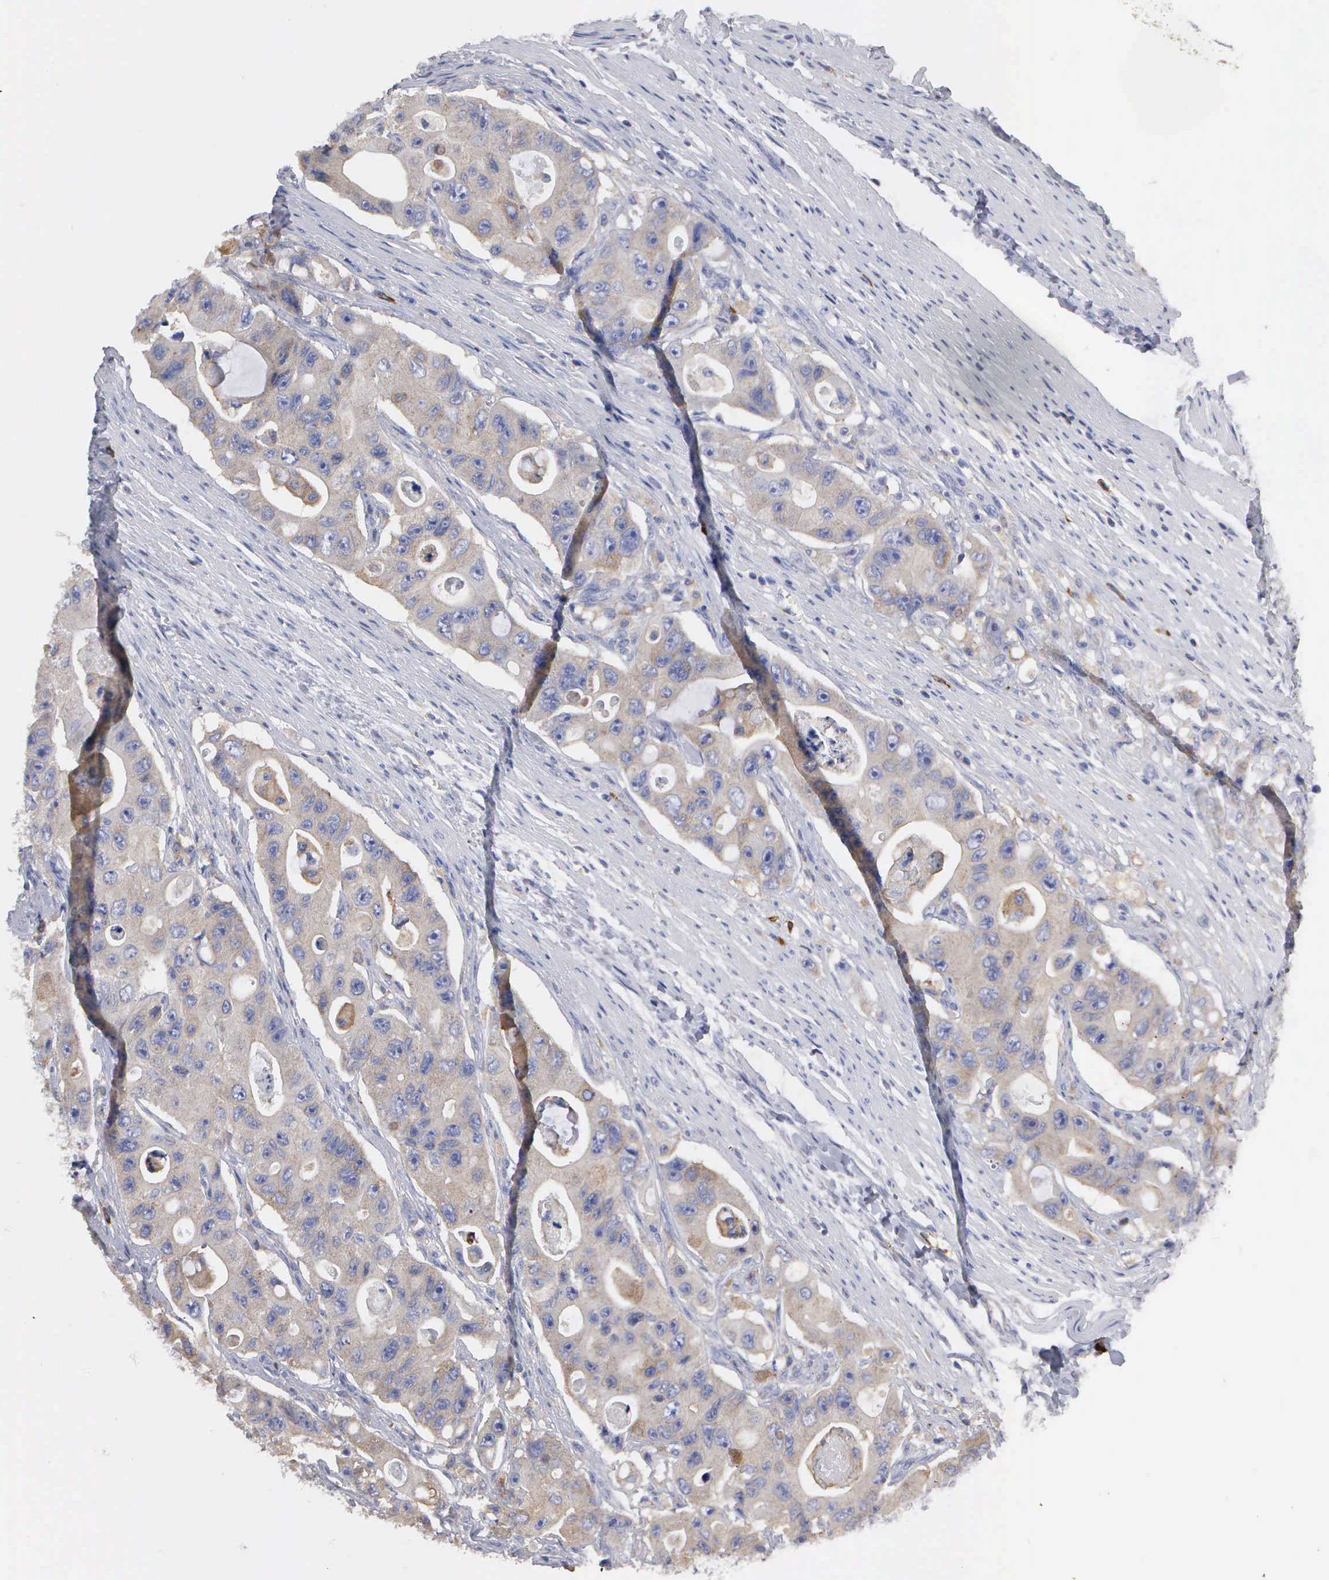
{"staining": {"intensity": "weak", "quantity": "25%-75%", "location": "cytoplasmic/membranous"}, "tissue": "colorectal cancer", "cell_type": "Tumor cells", "image_type": "cancer", "snomed": [{"axis": "morphology", "description": "Adenocarcinoma, NOS"}, {"axis": "topography", "description": "Colon"}], "caption": "A high-resolution micrograph shows immunohistochemistry (IHC) staining of adenocarcinoma (colorectal), which displays weak cytoplasmic/membranous expression in about 25%-75% of tumor cells.", "gene": "G6PD", "patient": {"sex": "female", "age": 46}}